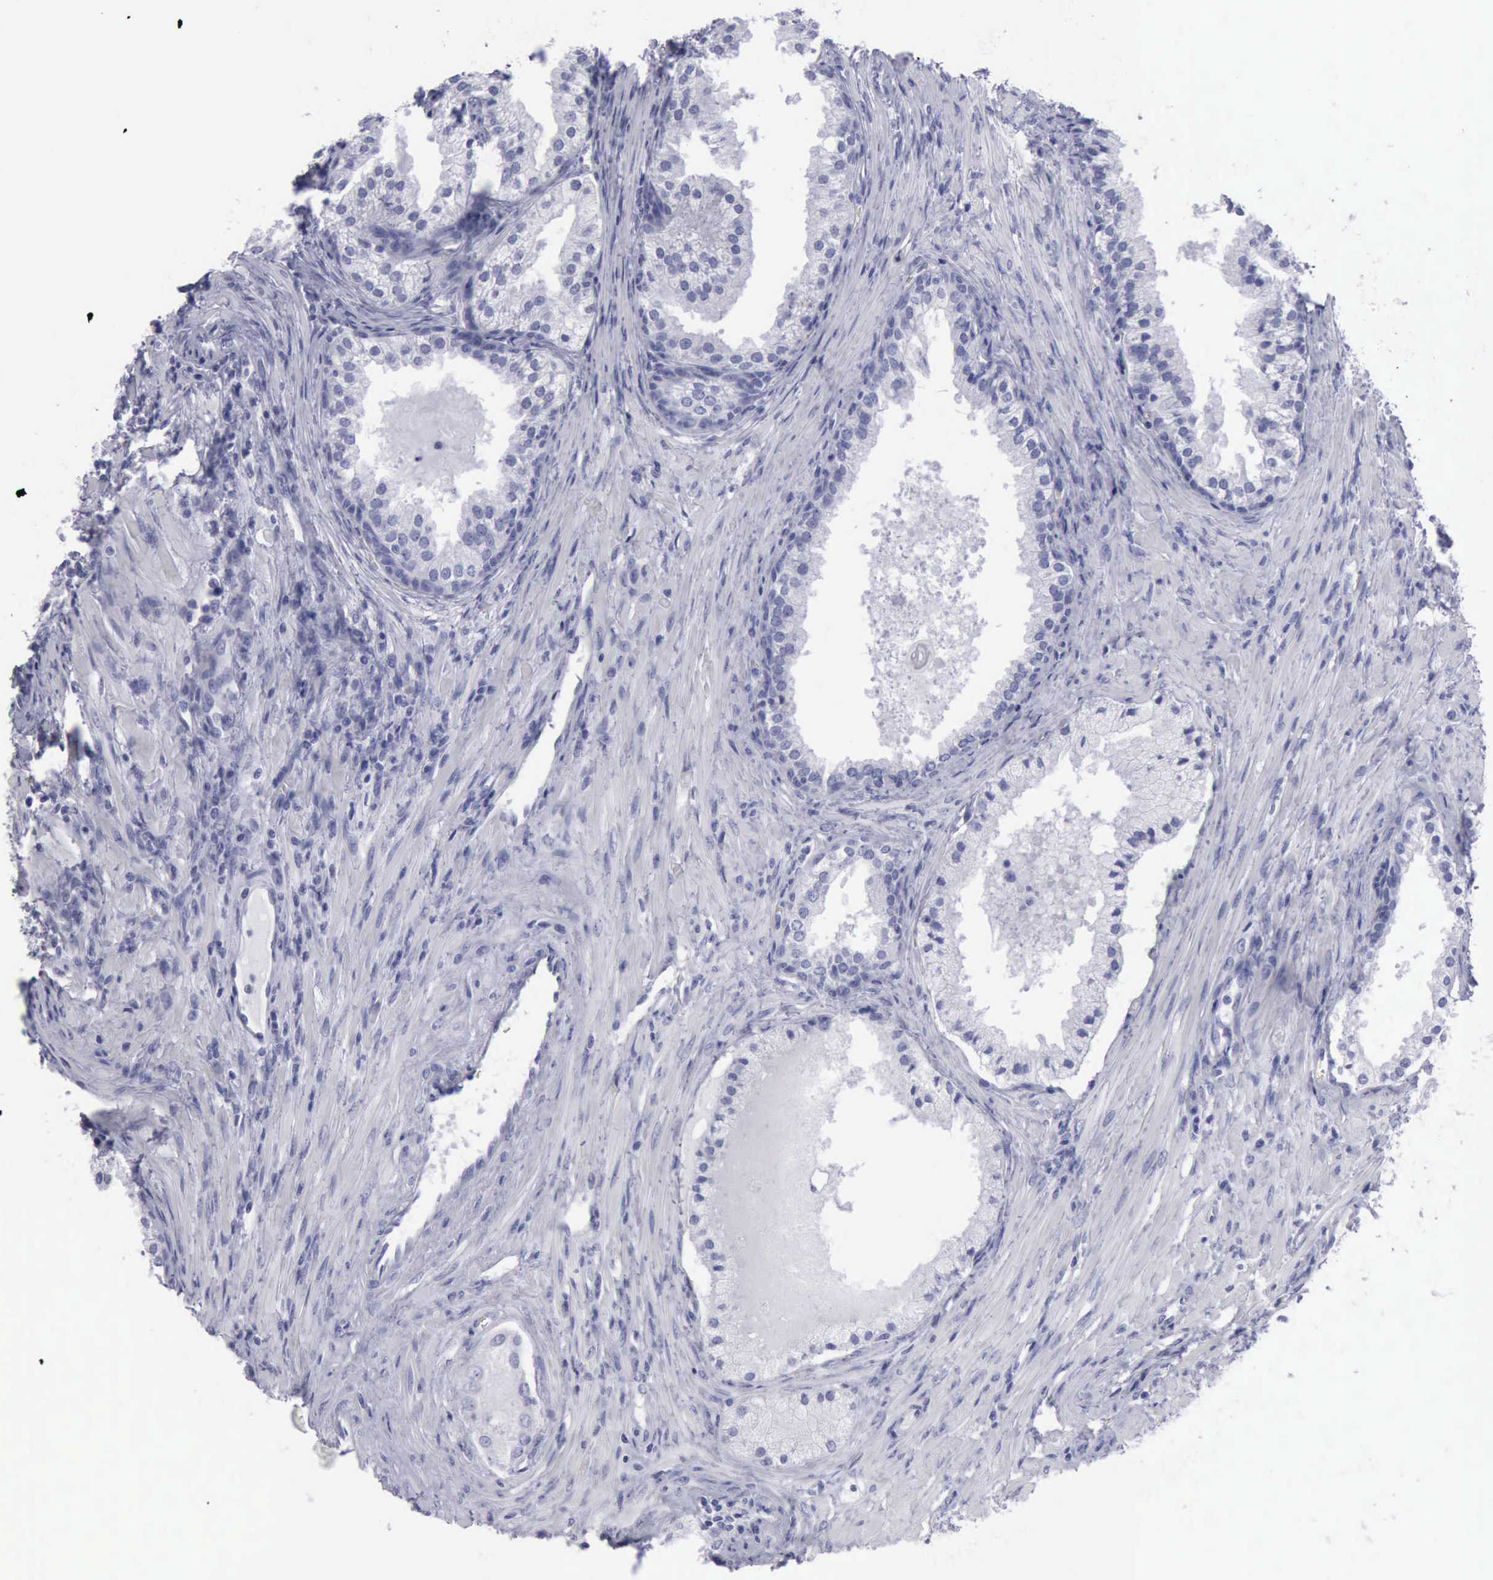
{"staining": {"intensity": "negative", "quantity": "none", "location": "none"}, "tissue": "prostate cancer", "cell_type": "Tumor cells", "image_type": "cancer", "snomed": [{"axis": "morphology", "description": "Adenocarcinoma, Medium grade"}, {"axis": "topography", "description": "Prostate"}], "caption": "Photomicrograph shows no significant protein staining in tumor cells of prostate cancer (medium-grade adenocarcinoma).", "gene": "KRT13", "patient": {"sex": "male", "age": 70}}